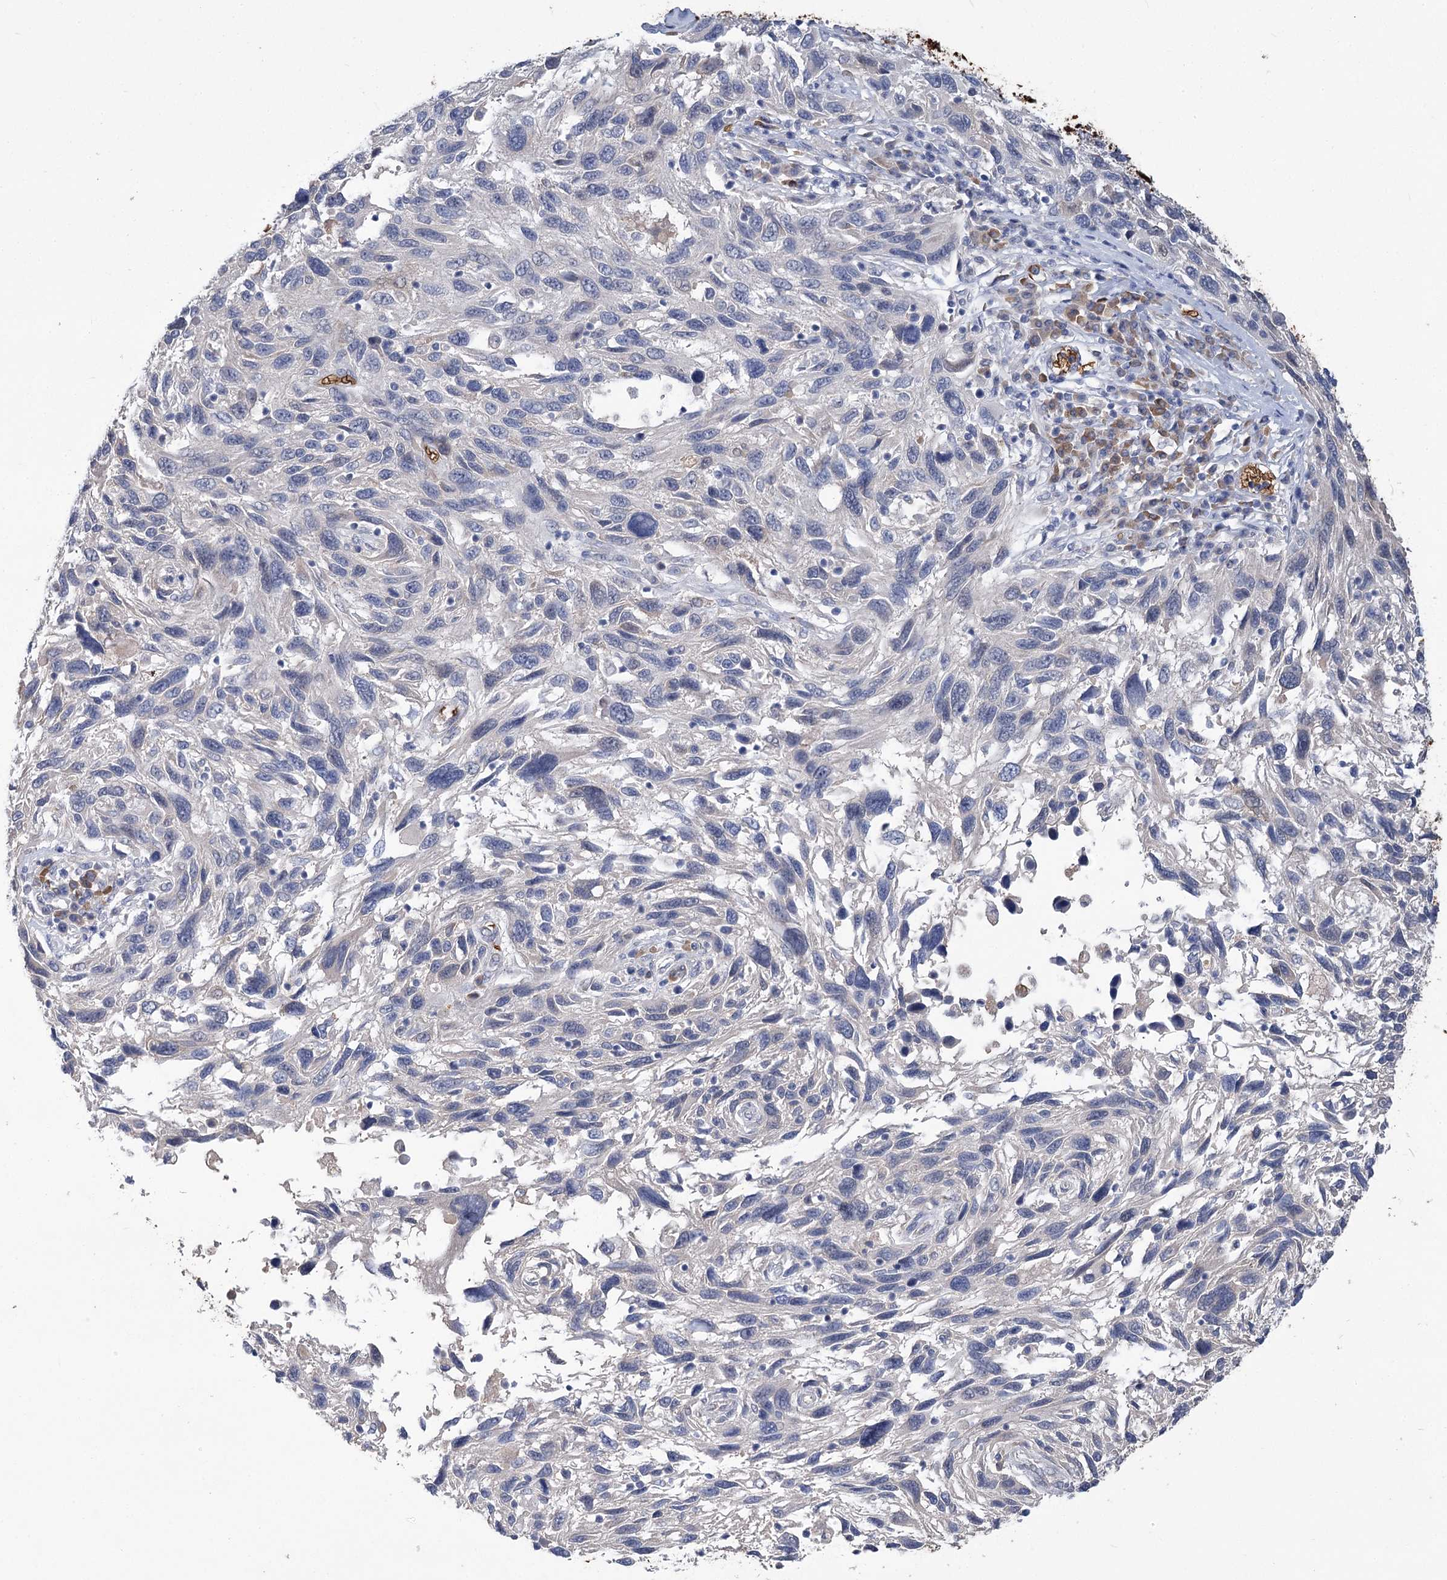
{"staining": {"intensity": "negative", "quantity": "none", "location": "none"}, "tissue": "melanoma", "cell_type": "Tumor cells", "image_type": "cancer", "snomed": [{"axis": "morphology", "description": "Malignant melanoma, NOS"}, {"axis": "topography", "description": "Skin"}], "caption": "Human malignant melanoma stained for a protein using immunohistochemistry exhibits no positivity in tumor cells.", "gene": "HBA1", "patient": {"sex": "male", "age": 53}}